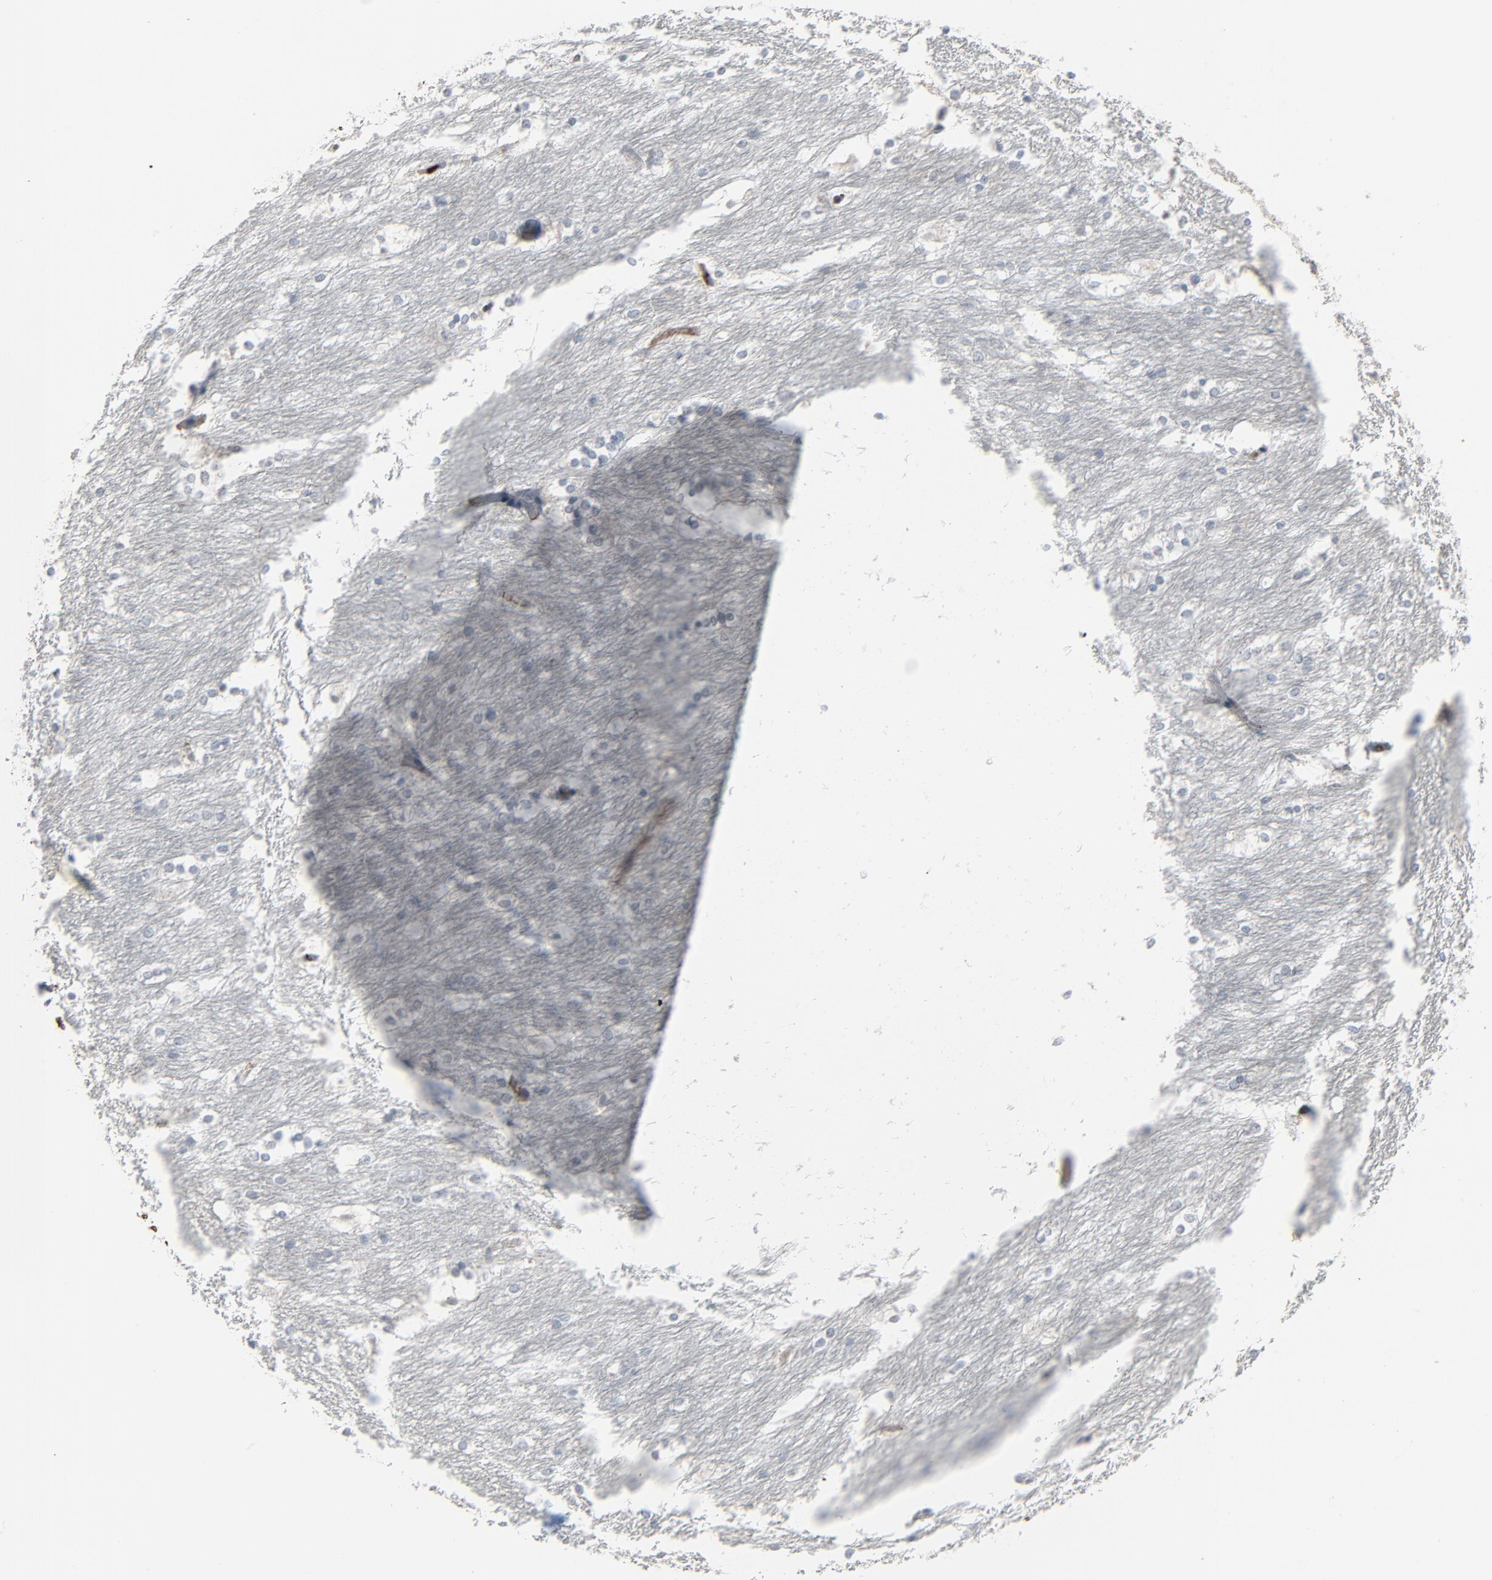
{"staining": {"intensity": "negative", "quantity": "none", "location": "none"}, "tissue": "caudate", "cell_type": "Glial cells", "image_type": "normal", "snomed": [{"axis": "morphology", "description": "Normal tissue, NOS"}, {"axis": "topography", "description": "Lateral ventricle wall"}], "caption": "A high-resolution histopathology image shows immunohistochemistry (IHC) staining of benign caudate, which reveals no significant positivity in glial cells.", "gene": "SAGE1", "patient": {"sex": "female", "age": 19}}